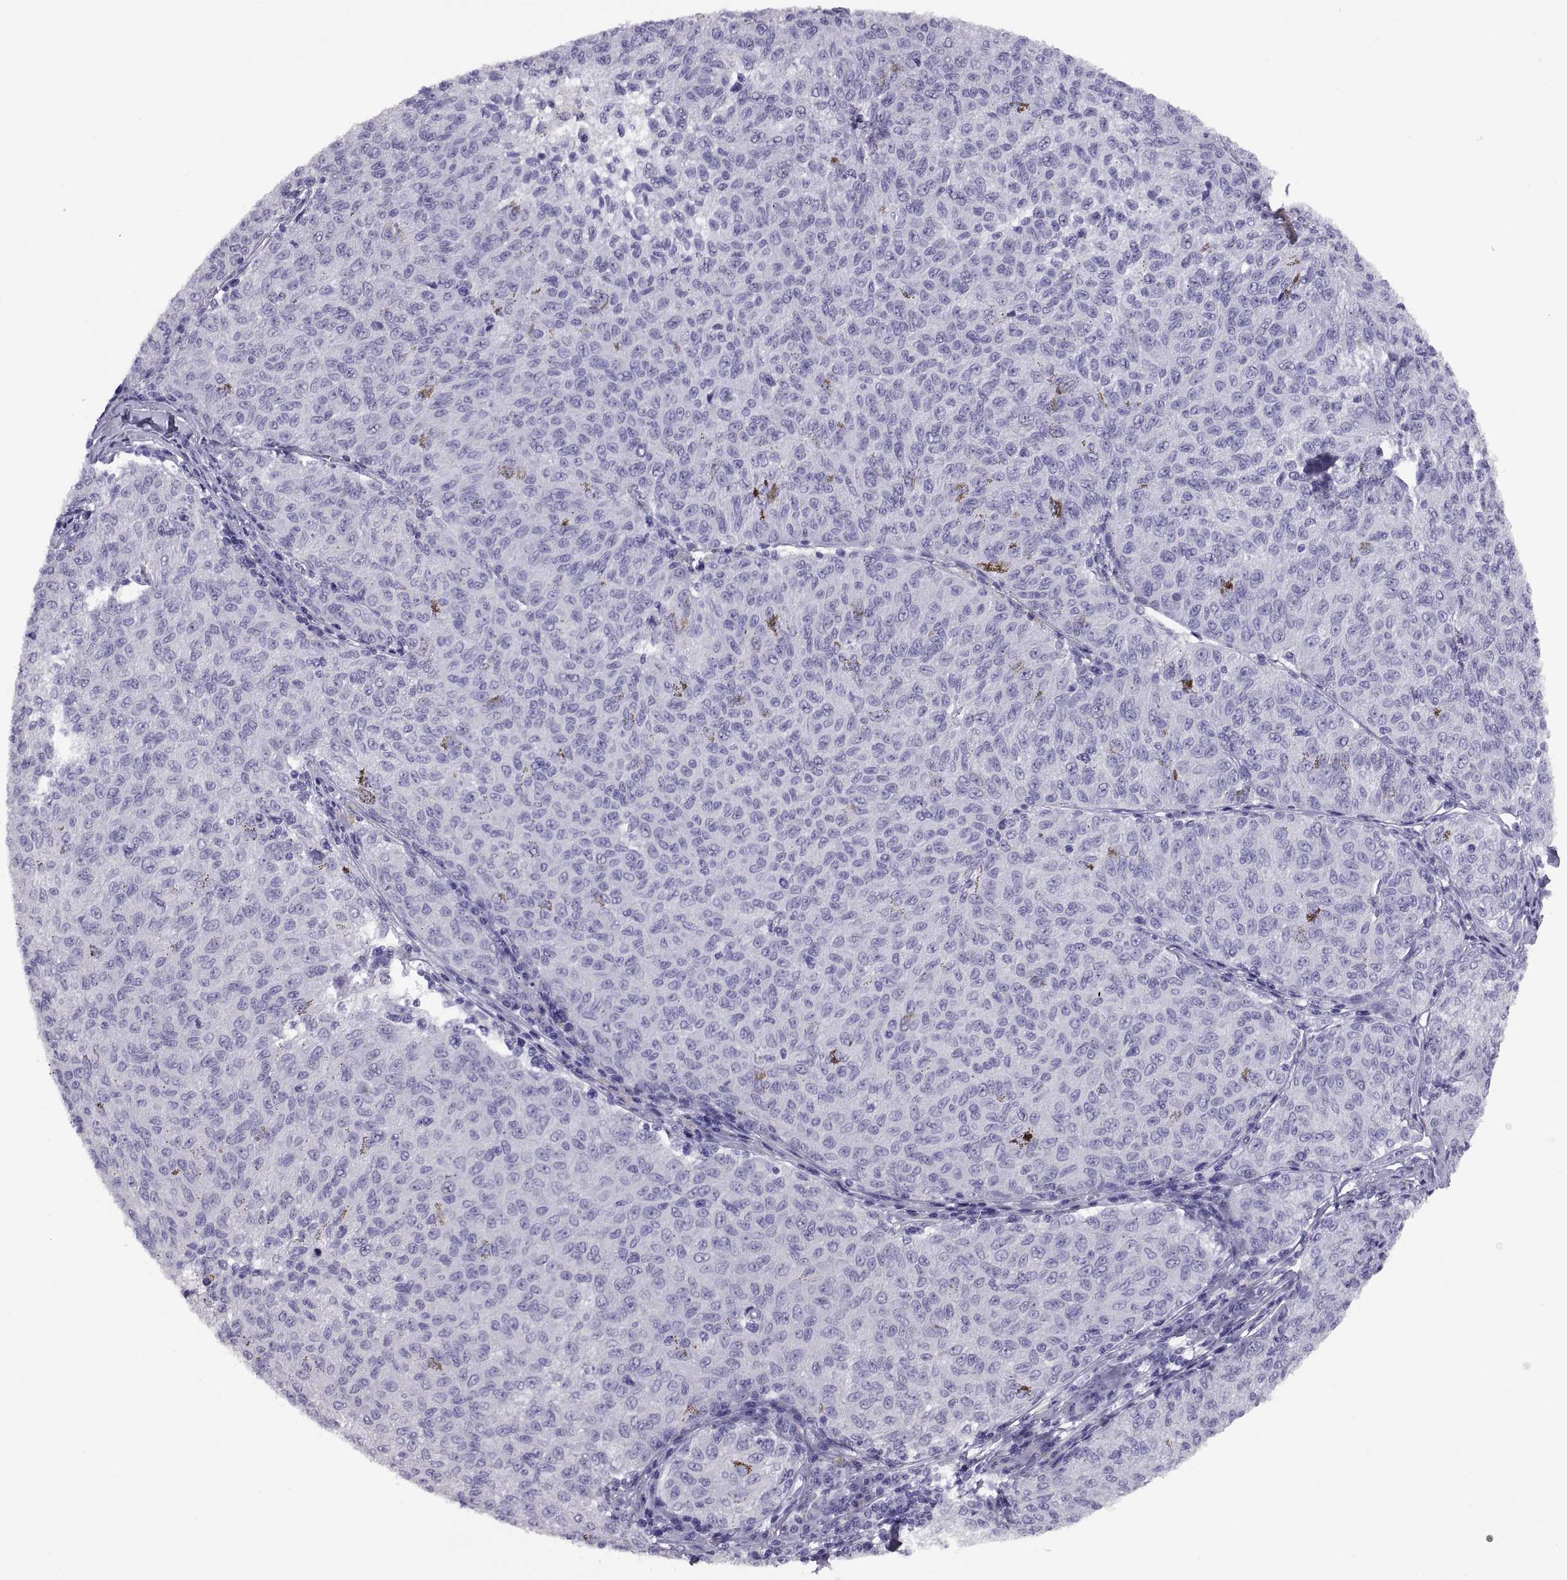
{"staining": {"intensity": "negative", "quantity": "none", "location": "none"}, "tissue": "melanoma", "cell_type": "Tumor cells", "image_type": "cancer", "snomed": [{"axis": "morphology", "description": "Malignant melanoma, NOS"}, {"axis": "topography", "description": "Skin"}], "caption": "Image shows no significant protein expression in tumor cells of malignant melanoma.", "gene": "RGS20", "patient": {"sex": "female", "age": 72}}